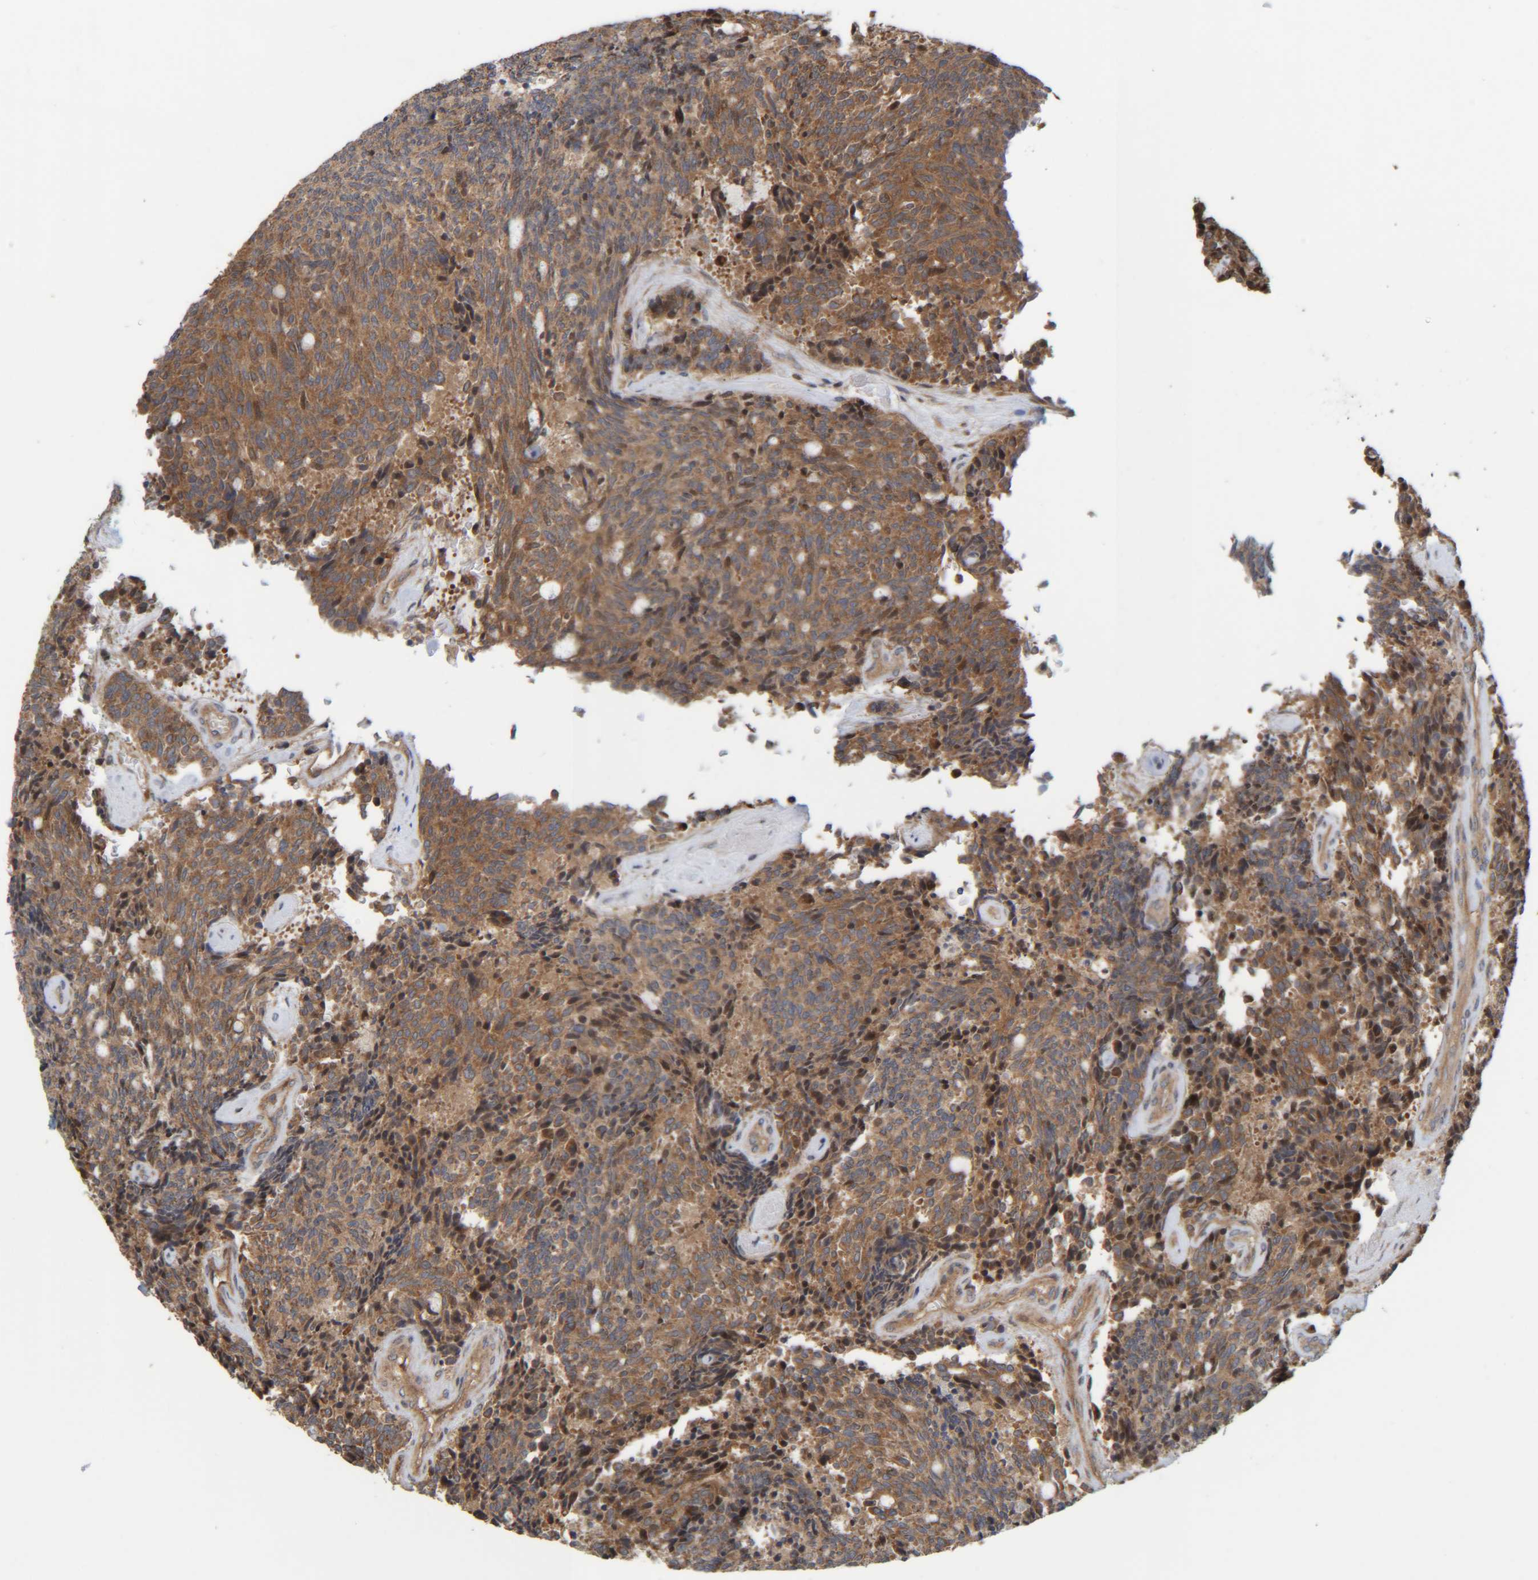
{"staining": {"intensity": "moderate", "quantity": ">75%", "location": "cytoplasmic/membranous"}, "tissue": "carcinoid", "cell_type": "Tumor cells", "image_type": "cancer", "snomed": [{"axis": "morphology", "description": "Carcinoid, malignant, NOS"}, {"axis": "topography", "description": "Pancreas"}], "caption": "Immunohistochemistry (IHC) photomicrograph of malignant carcinoid stained for a protein (brown), which demonstrates medium levels of moderate cytoplasmic/membranous expression in approximately >75% of tumor cells.", "gene": "CCDC57", "patient": {"sex": "female", "age": 54}}